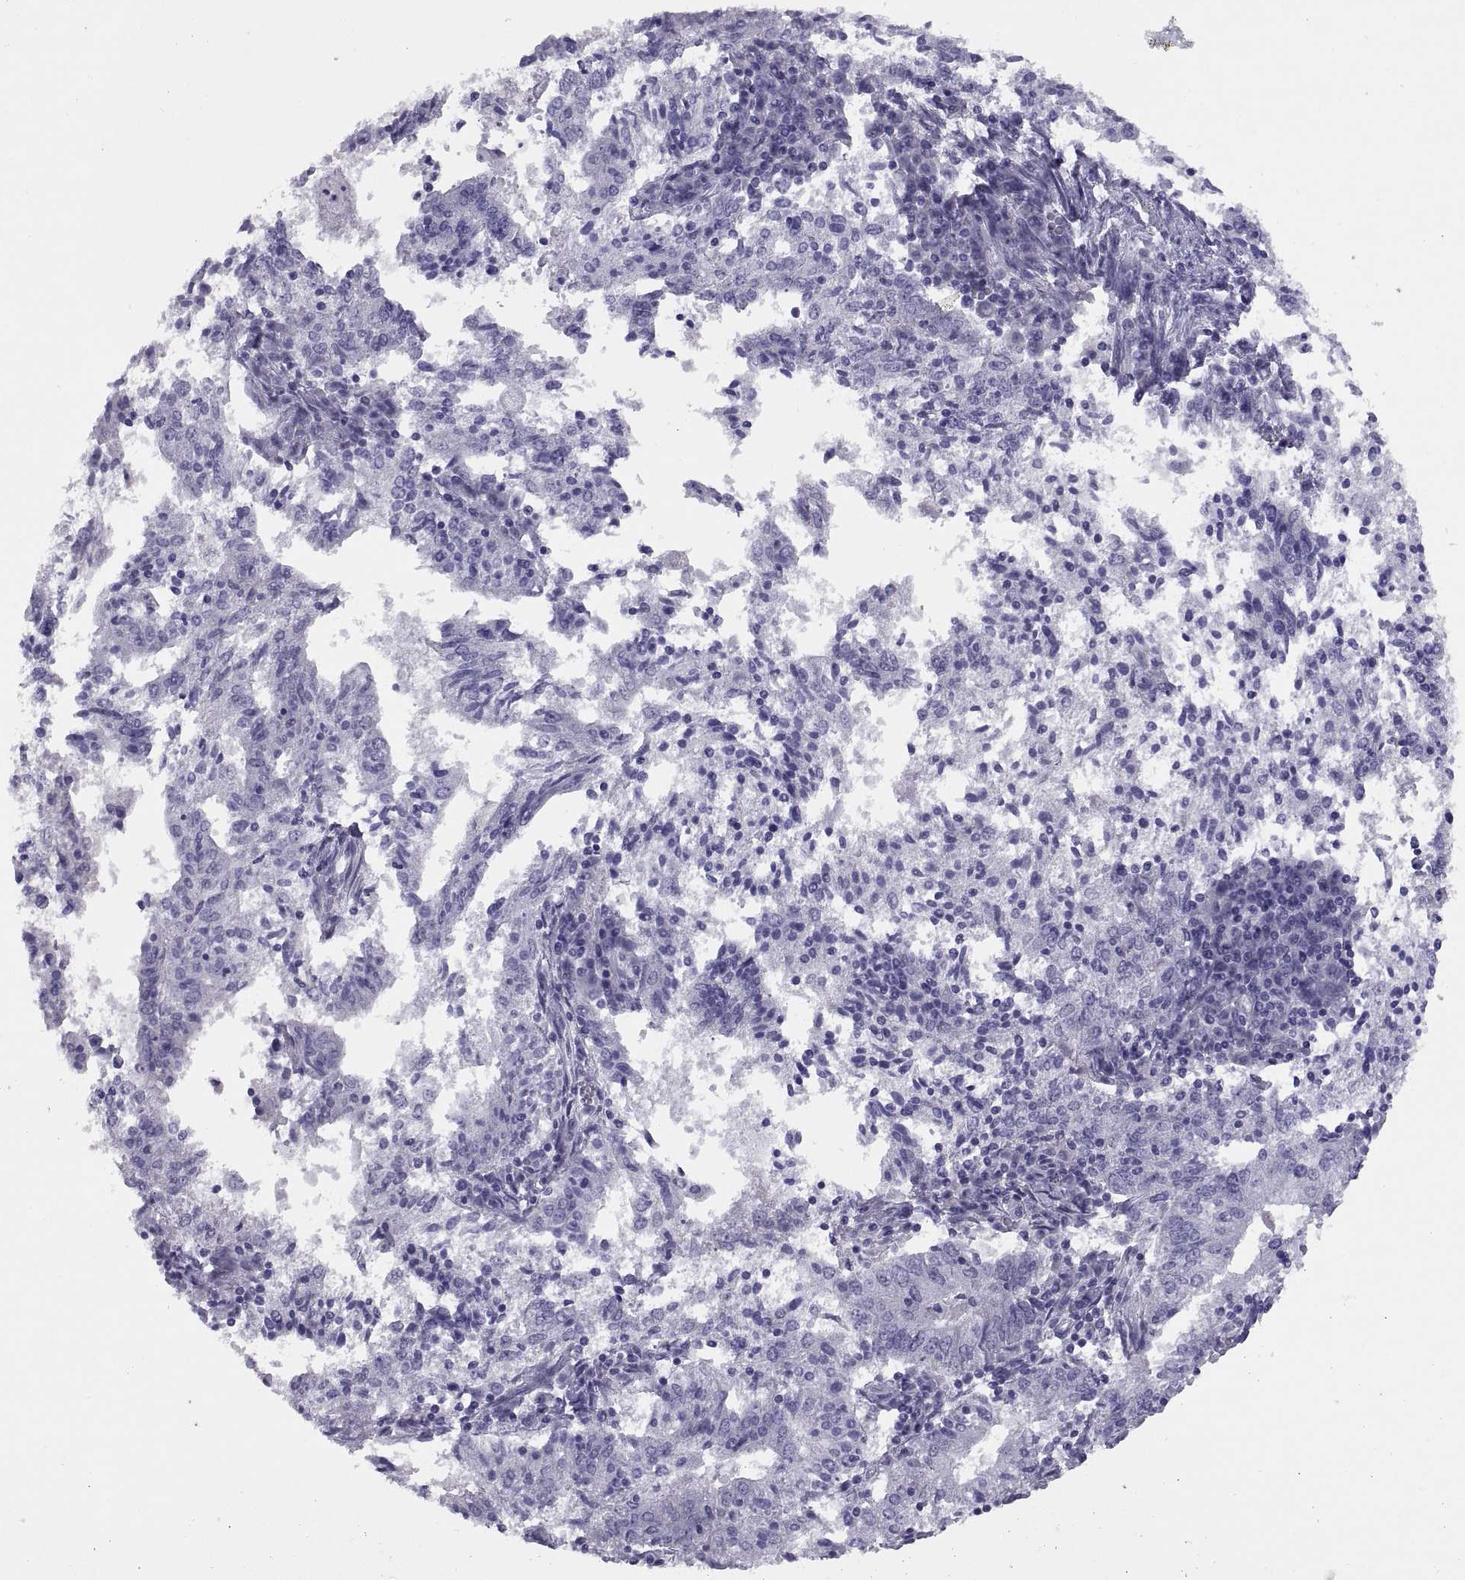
{"staining": {"intensity": "negative", "quantity": "none", "location": "none"}, "tissue": "endometrial cancer", "cell_type": "Tumor cells", "image_type": "cancer", "snomed": [{"axis": "morphology", "description": "Adenocarcinoma, NOS"}, {"axis": "topography", "description": "Endometrium"}], "caption": "High power microscopy photomicrograph of an IHC image of endometrial cancer, revealing no significant staining in tumor cells.", "gene": "RGS20", "patient": {"sex": "female", "age": 82}}